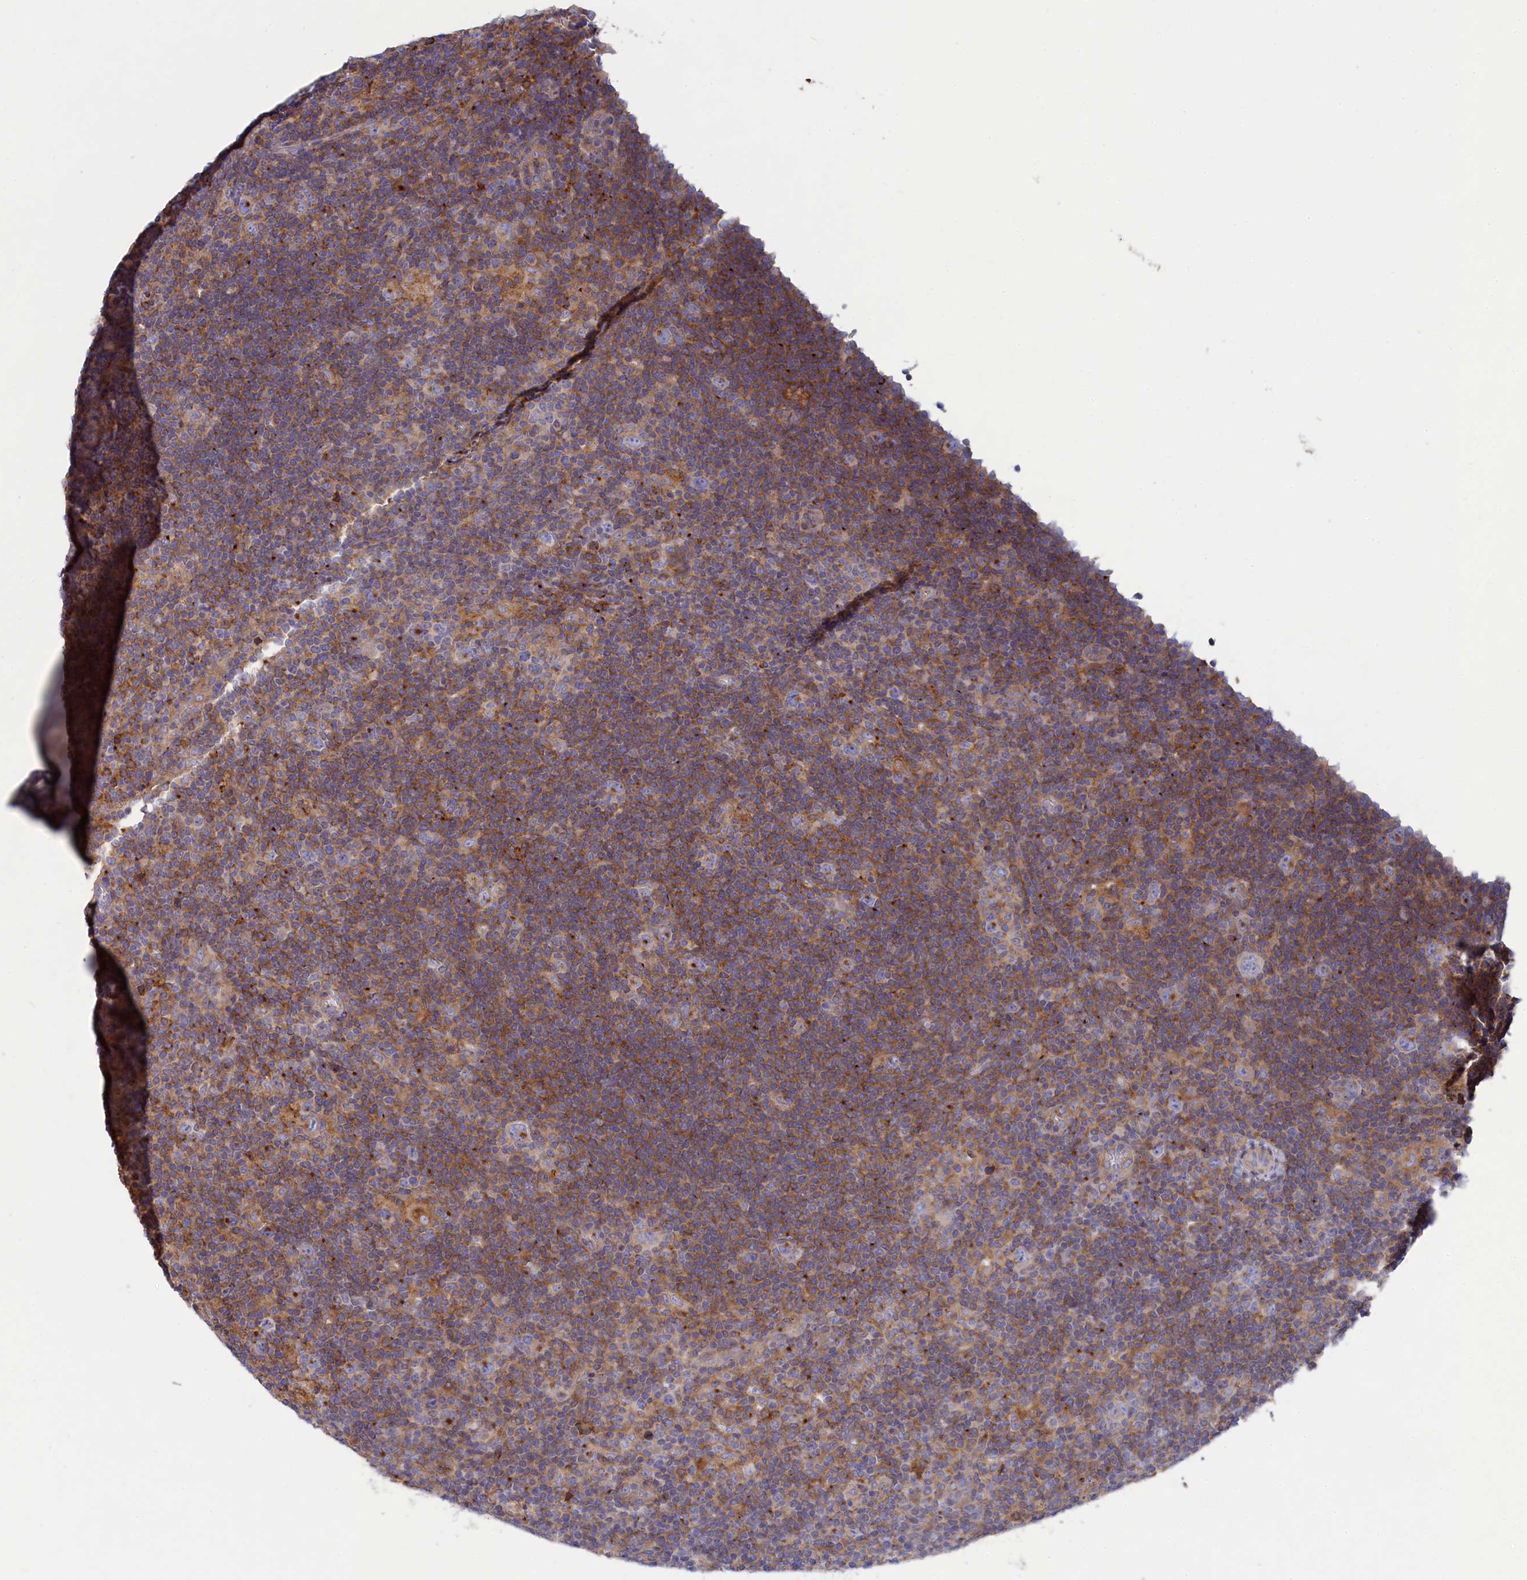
{"staining": {"intensity": "negative", "quantity": "none", "location": "none"}, "tissue": "lymphoma", "cell_type": "Tumor cells", "image_type": "cancer", "snomed": [{"axis": "morphology", "description": "Hodgkin's disease, NOS"}, {"axis": "topography", "description": "Lymph node"}], "caption": "Micrograph shows no significant protein expression in tumor cells of Hodgkin's disease.", "gene": "SCAMP4", "patient": {"sex": "female", "age": 57}}